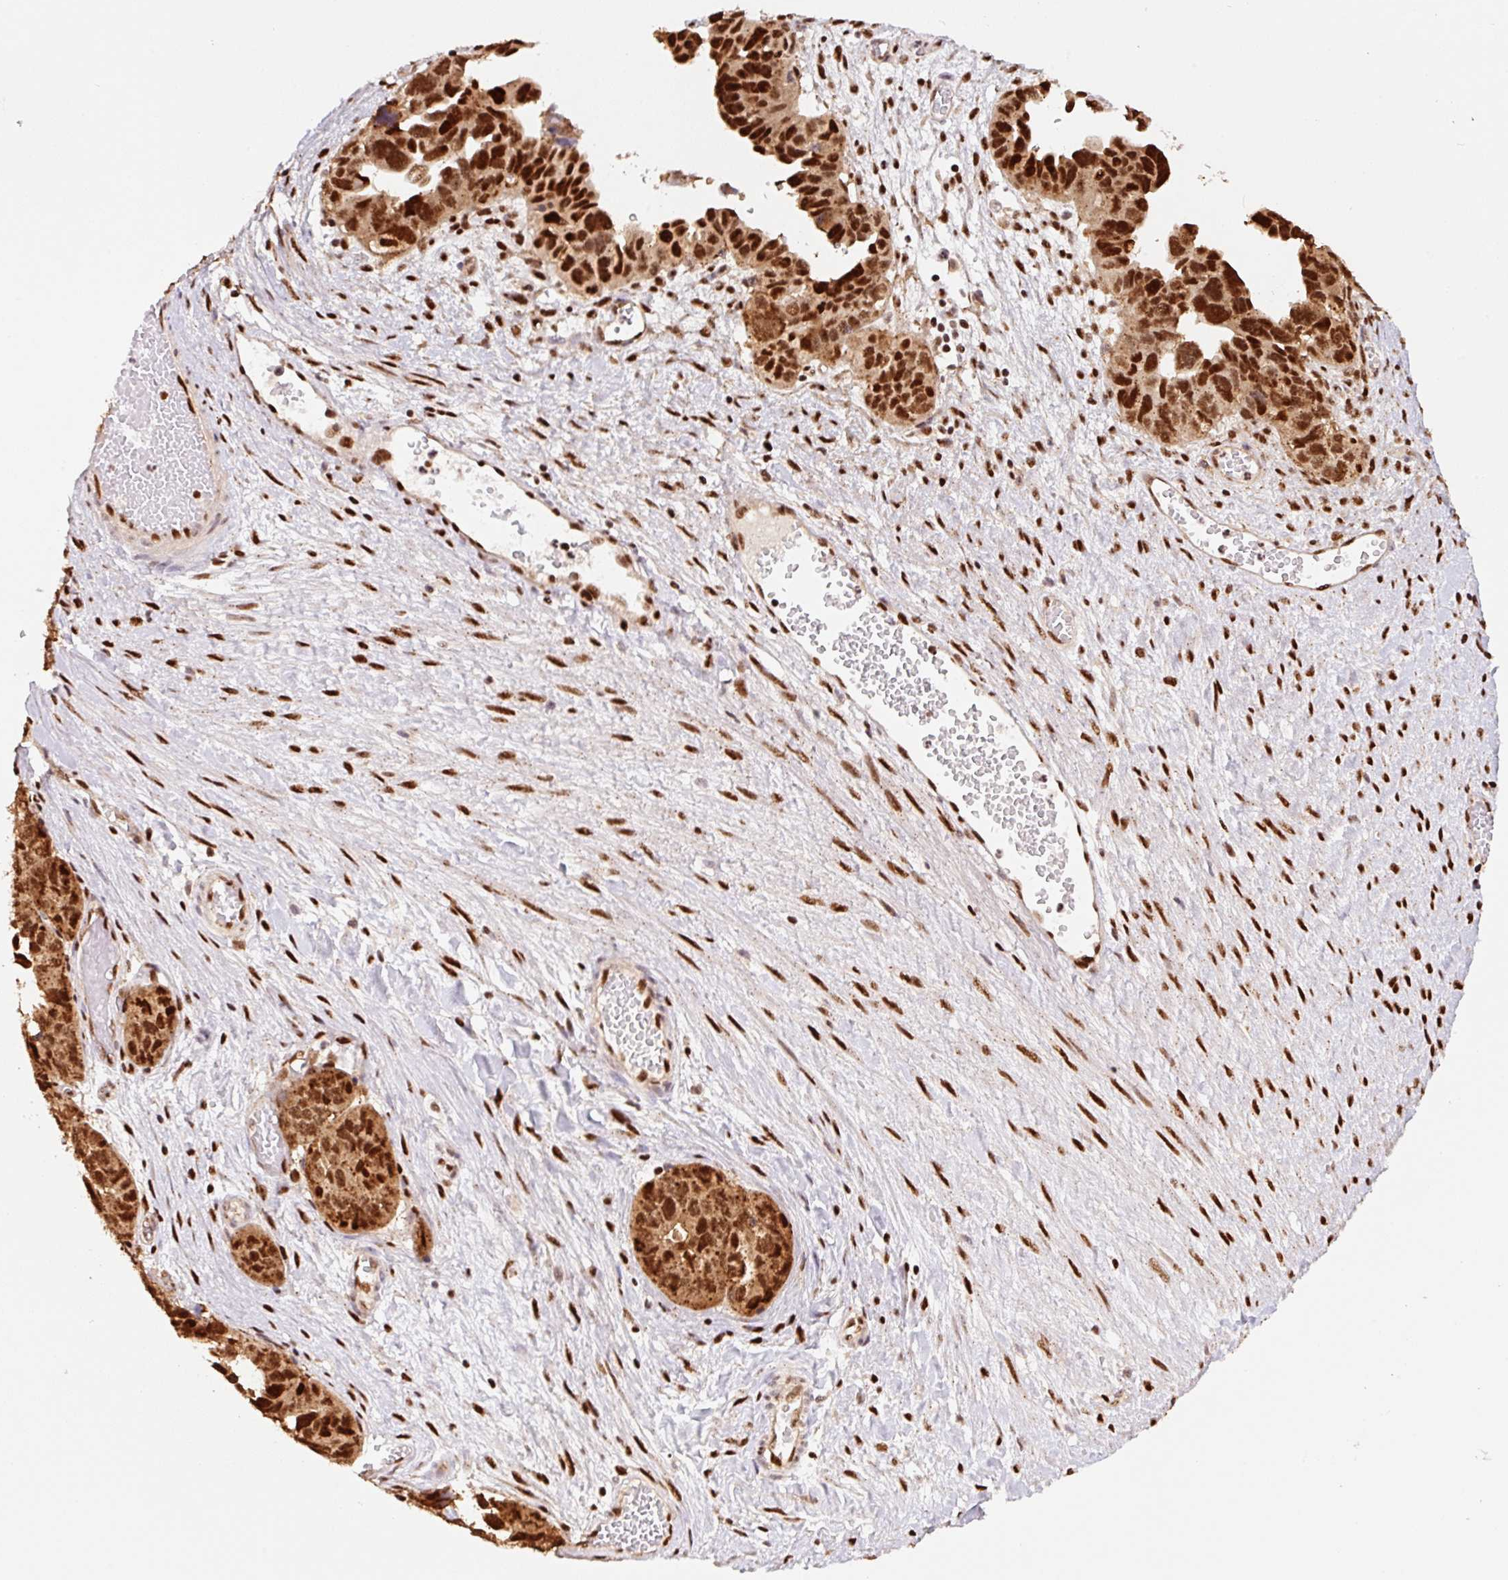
{"staining": {"intensity": "strong", "quantity": ">75%", "location": "nuclear"}, "tissue": "ovarian cancer", "cell_type": "Tumor cells", "image_type": "cancer", "snomed": [{"axis": "morphology", "description": "Cystadenocarcinoma, serous, NOS"}, {"axis": "topography", "description": "Ovary"}], "caption": "Strong nuclear protein expression is identified in about >75% of tumor cells in ovarian serous cystadenocarcinoma.", "gene": "GPR139", "patient": {"sex": "female", "age": 64}}